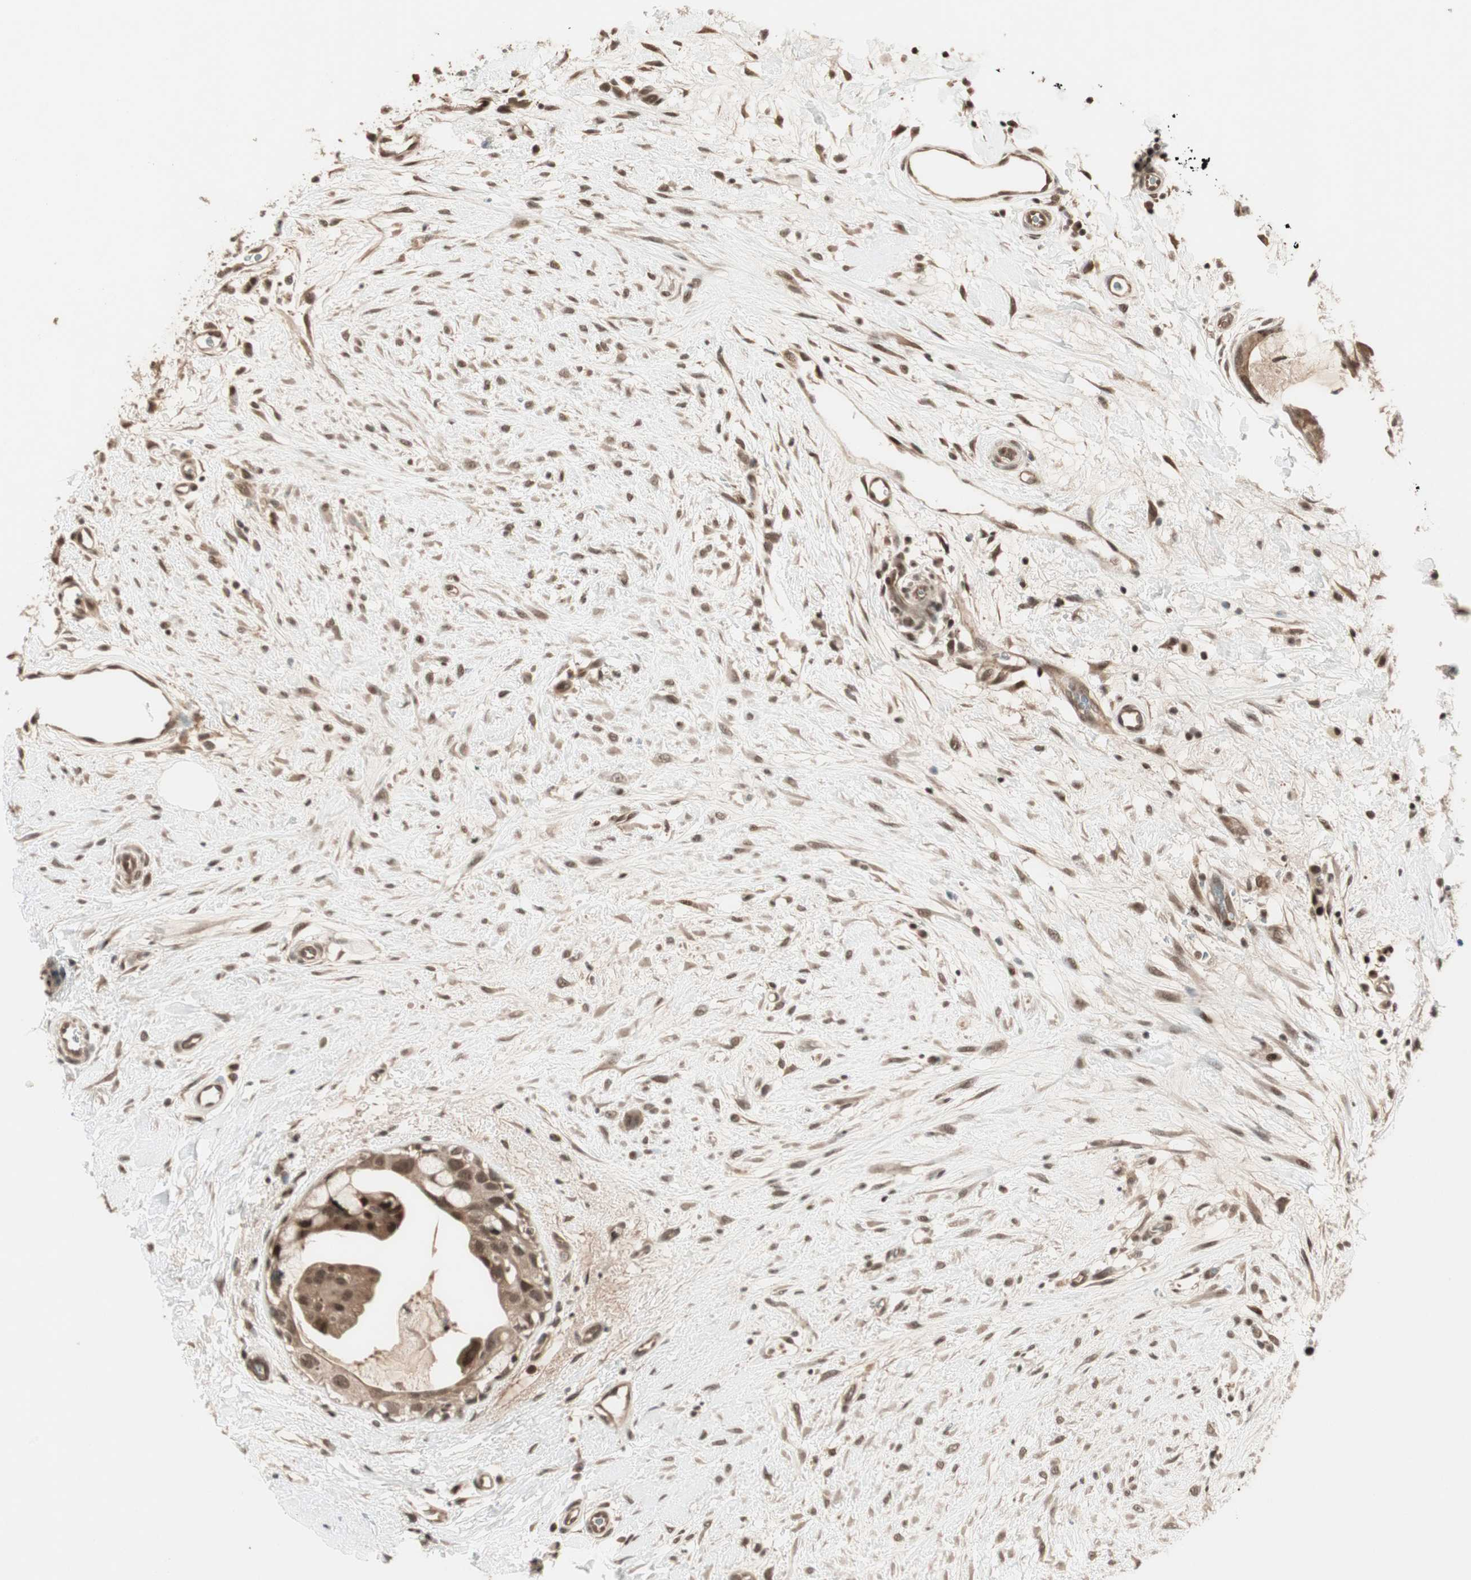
{"staining": {"intensity": "moderate", "quantity": ">75%", "location": "cytoplasmic/membranous,nuclear"}, "tissue": "breast cancer", "cell_type": "Tumor cells", "image_type": "cancer", "snomed": [{"axis": "morphology", "description": "Duct carcinoma"}, {"axis": "topography", "description": "Breast"}], "caption": "An immunohistochemistry (IHC) histopathology image of tumor tissue is shown. Protein staining in brown highlights moderate cytoplasmic/membranous and nuclear positivity in breast cancer (intraductal carcinoma) within tumor cells.", "gene": "ZNF701", "patient": {"sex": "female", "age": 40}}